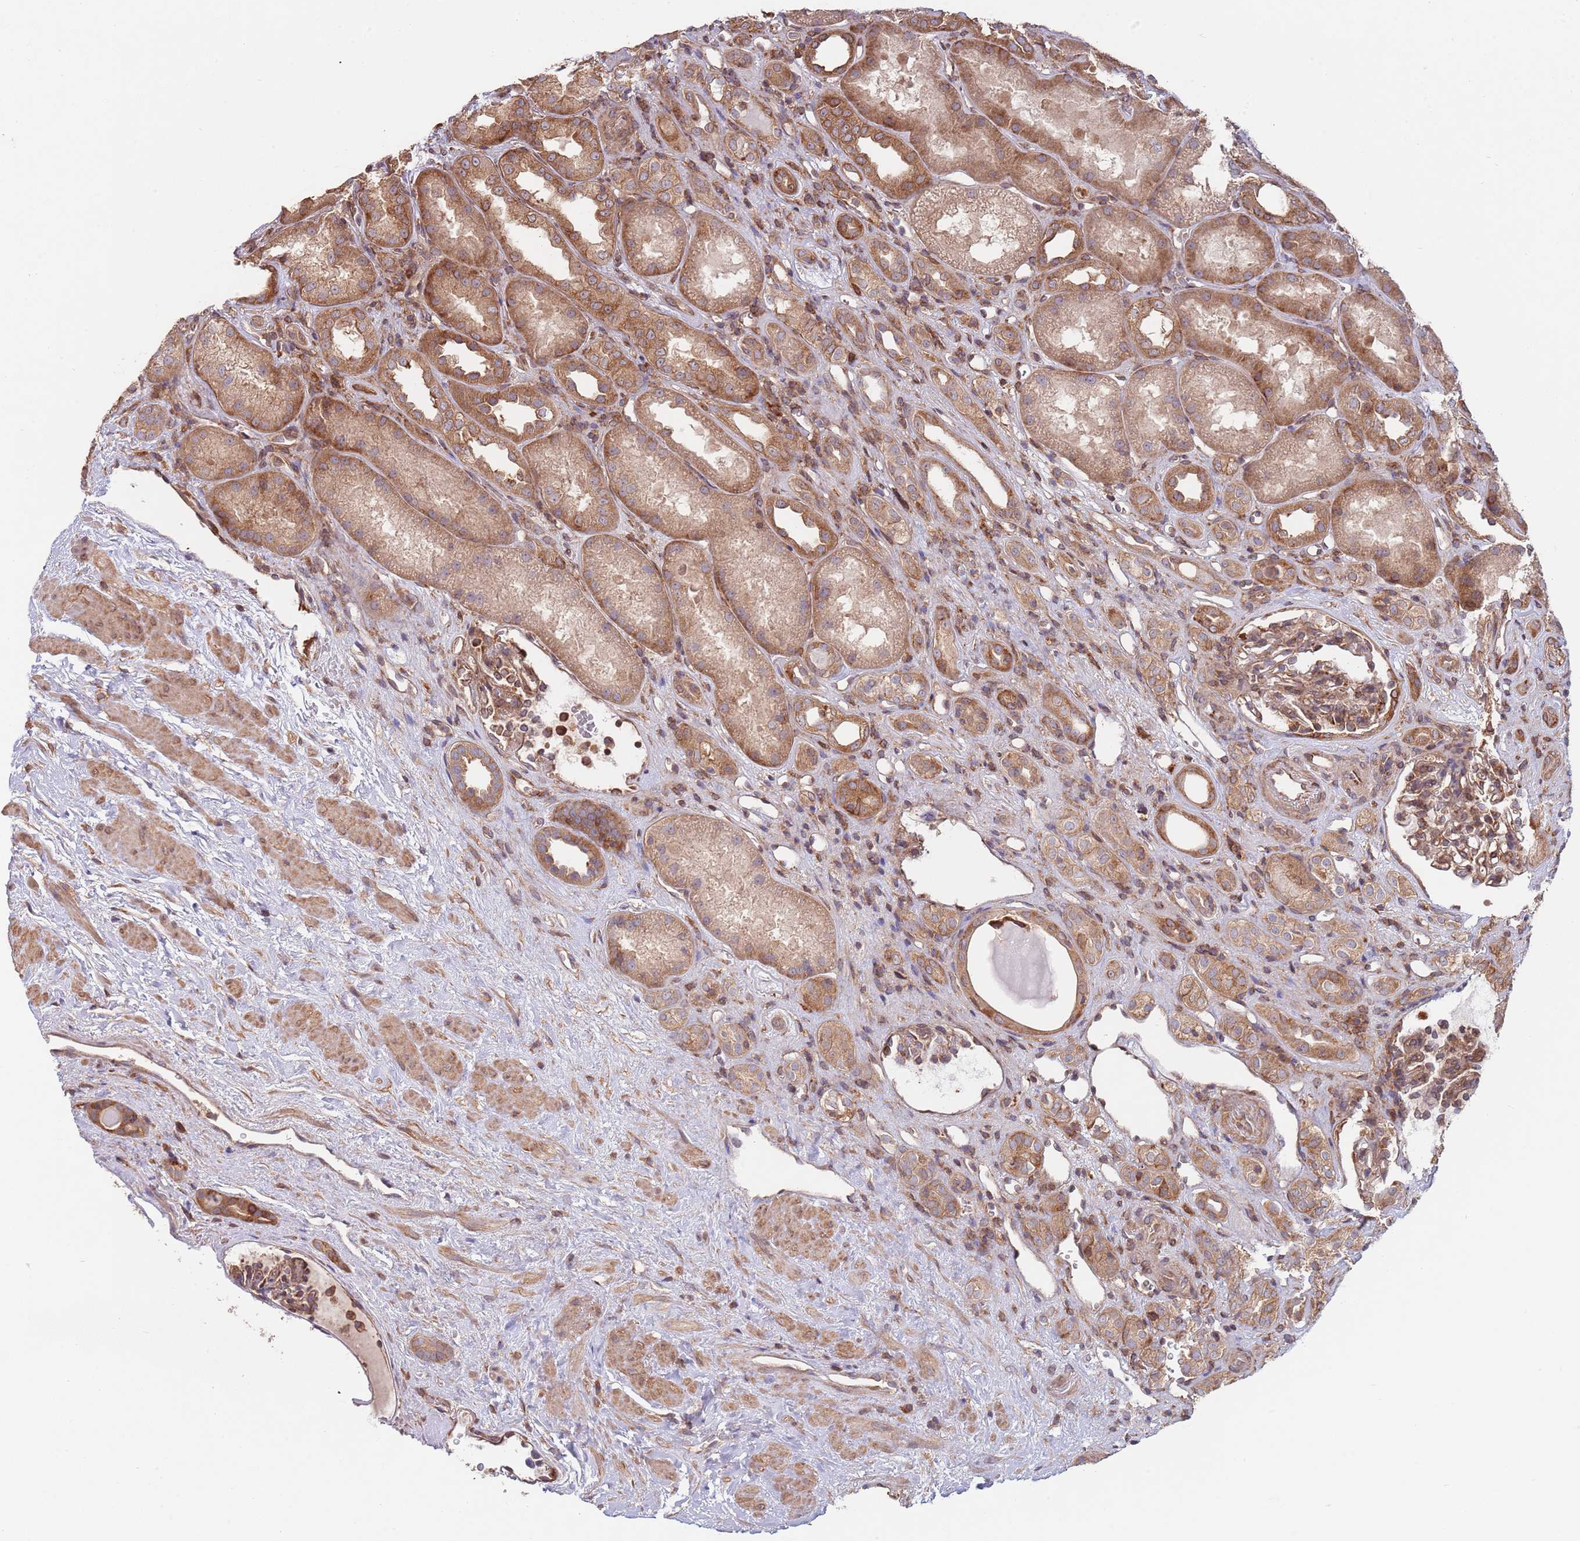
{"staining": {"intensity": "moderate", "quantity": "25%-75%", "location": "cytoplasmic/membranous"}, "tissue": "kidney", "cell_type": "Cells in glomeruli", "image_type": "normal", "snomed": [{"axis": "morphology", "description": "Normal tissue, NOS"}, {"axis": "topography", "description": "Kidney"}], "caption": "This image shows unremarkable kidney stained with IHC to label a protein in brown. The cytoplasmic/membranous of cells in glomeruli show moderate positivity for the protein. Nuclei are counter-stained blue.", "gene": "RNF19B", "patient": {"sex": "male", "age": 61}}